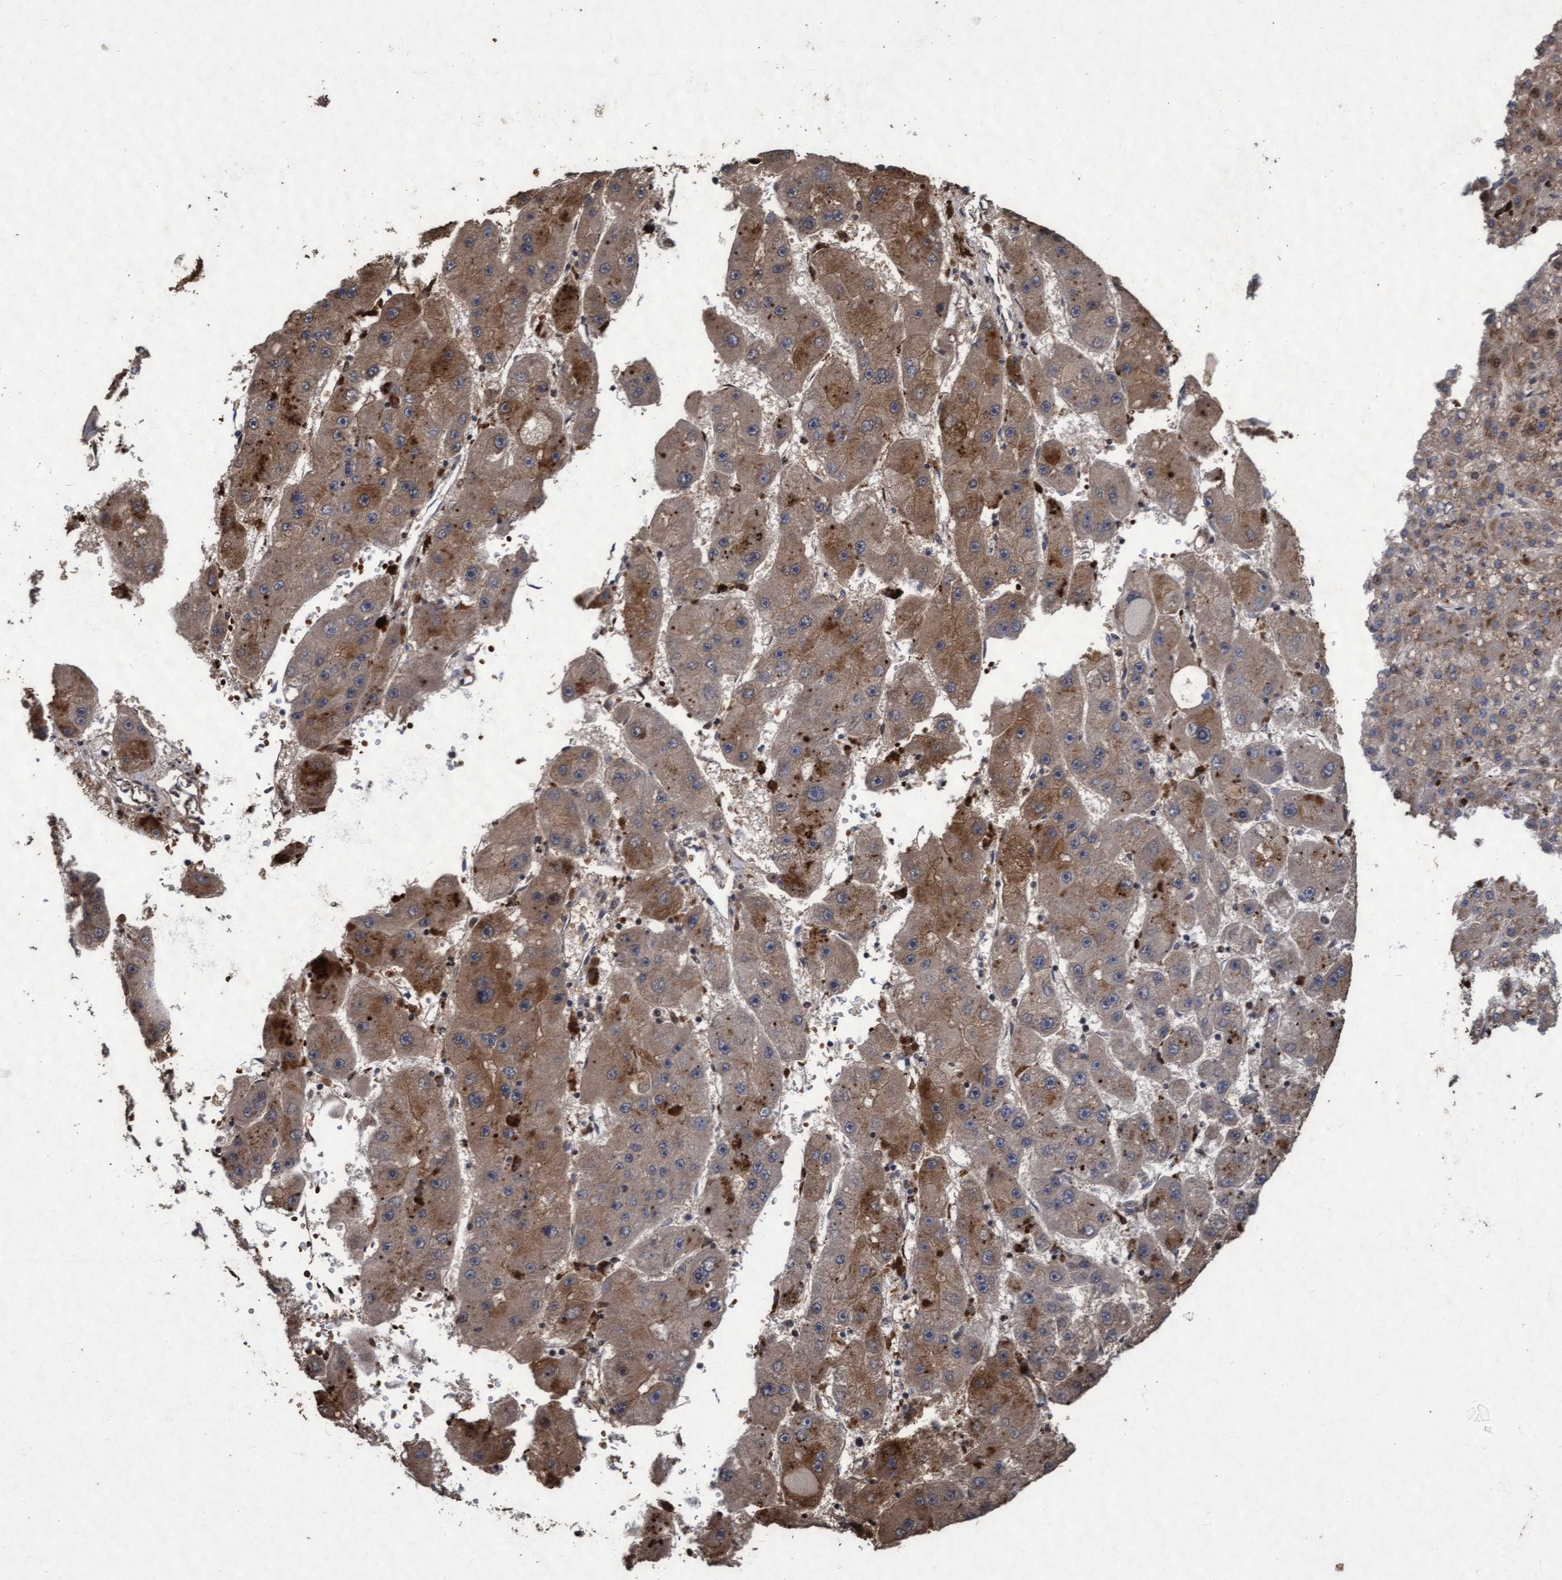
{"staining": {"intensity": "moderate", "quantity": ">75%", "location": "cytoplasmic/membranous"}, "tissue": "liver cancer", "cell_type": "Tumor cells", "image_type": "cancer", "snomed": [{"axis": "morphology", "description": "Carcinoma, Hepatocellular, NOS"}, {"axis": "topography", "description": "Liver"}], "caption": "Immunohistochemistry of human liver cancer (hepatocellular carcinoma) displays medium levels of moderate cytoplasmic/membranous staining in about >75% of tumor cells. The staining was performed using DAB, with brown indicating positive protein expression. Nuclei are stained blue with hematoxylin.", "gene": "KCNC2", "patient": {"sex": "female", "age": 61}}